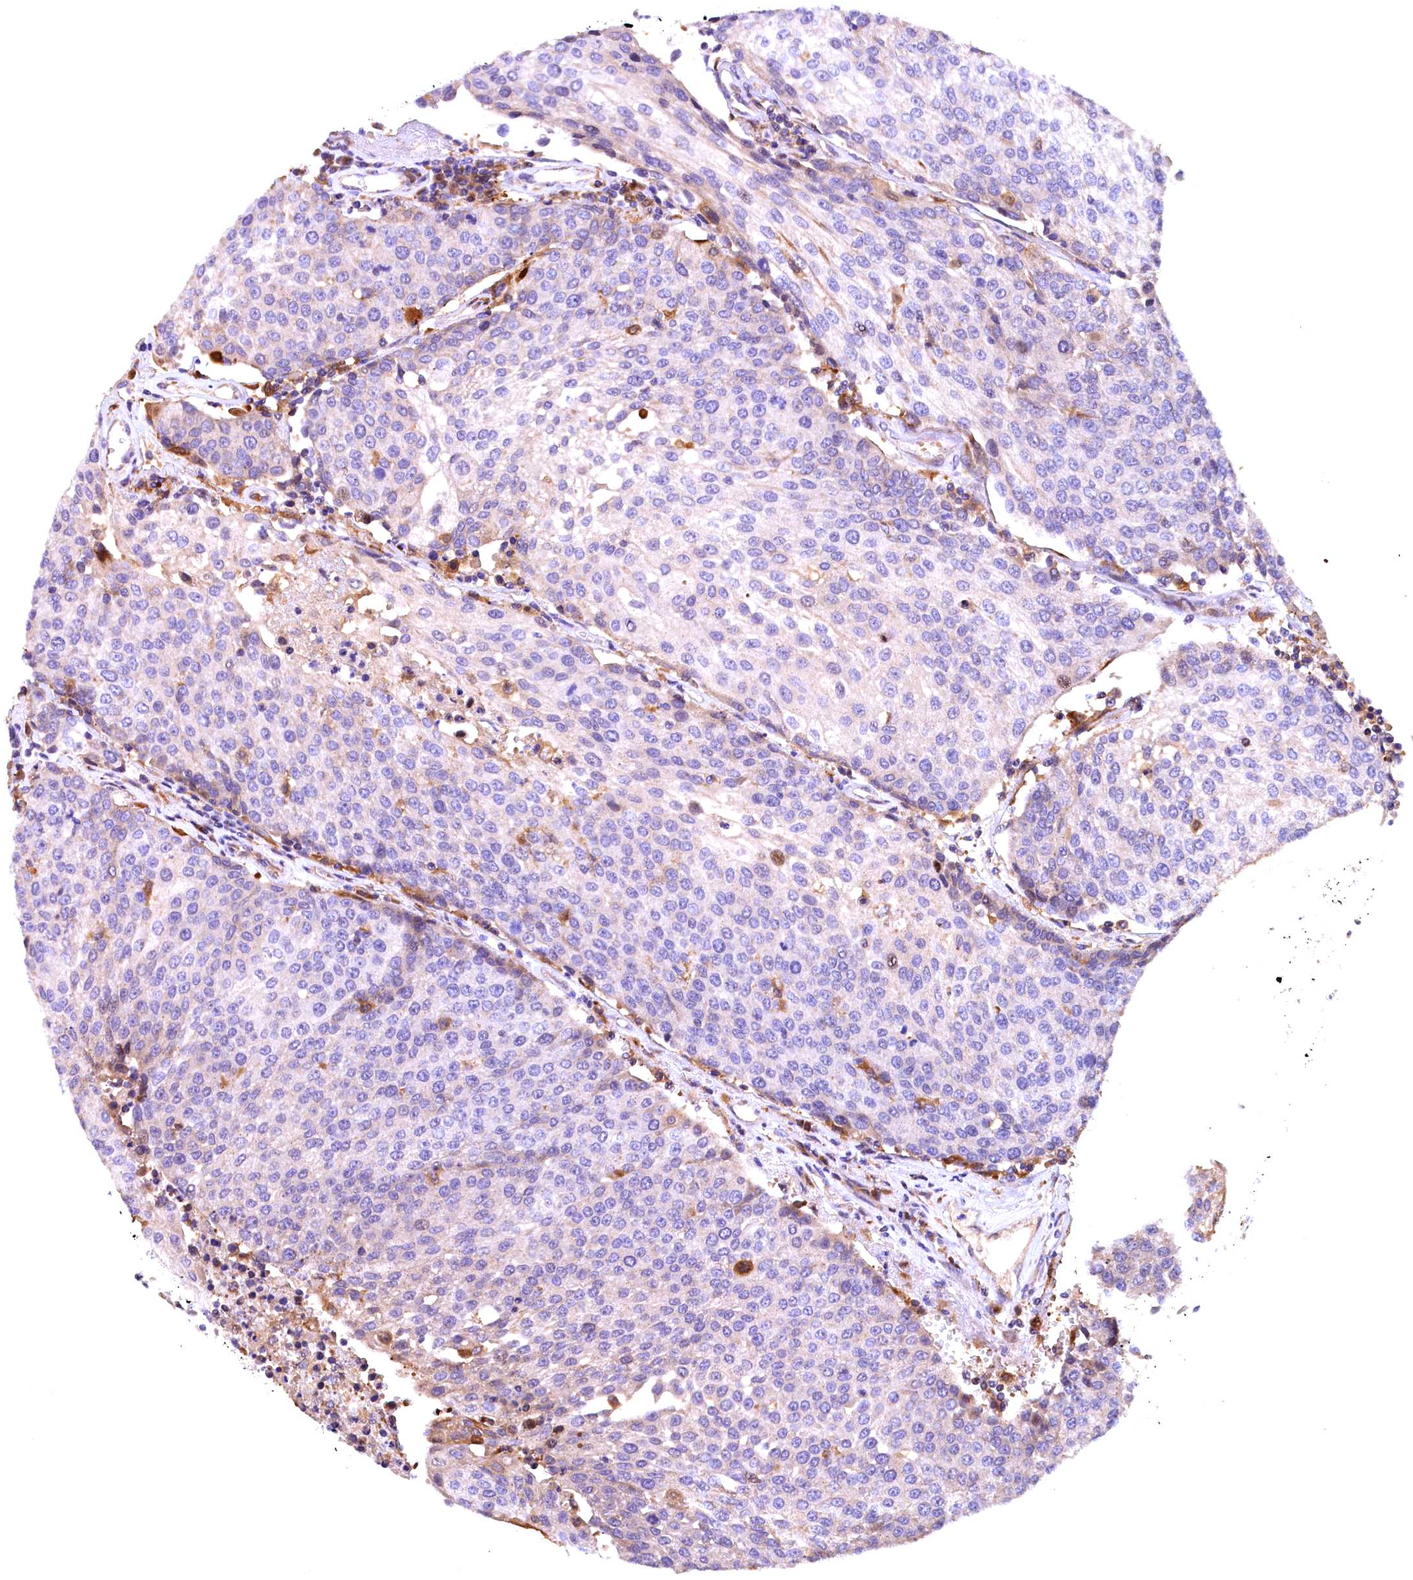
{"staining": {"intensity": "negative", "quantity": "none", "location": "none"}, "tissue": "urothelial cancer", "cell_type": "Tumor cells", "image_type": "cancer", "snomed": [{"axis": "morphology", "description": "Urothelial carcinoma, High grade"}, {"axis": "topography", "description": "Urinary bladder"}], "caption": "The micrograph demonstrates no staining of tumor cells in urothelial cancer. (DAB immunohistochemistry with hematoxylin counter stain).", "gene": "NAIP", "patient": {"sex": "female", "age": 85}}